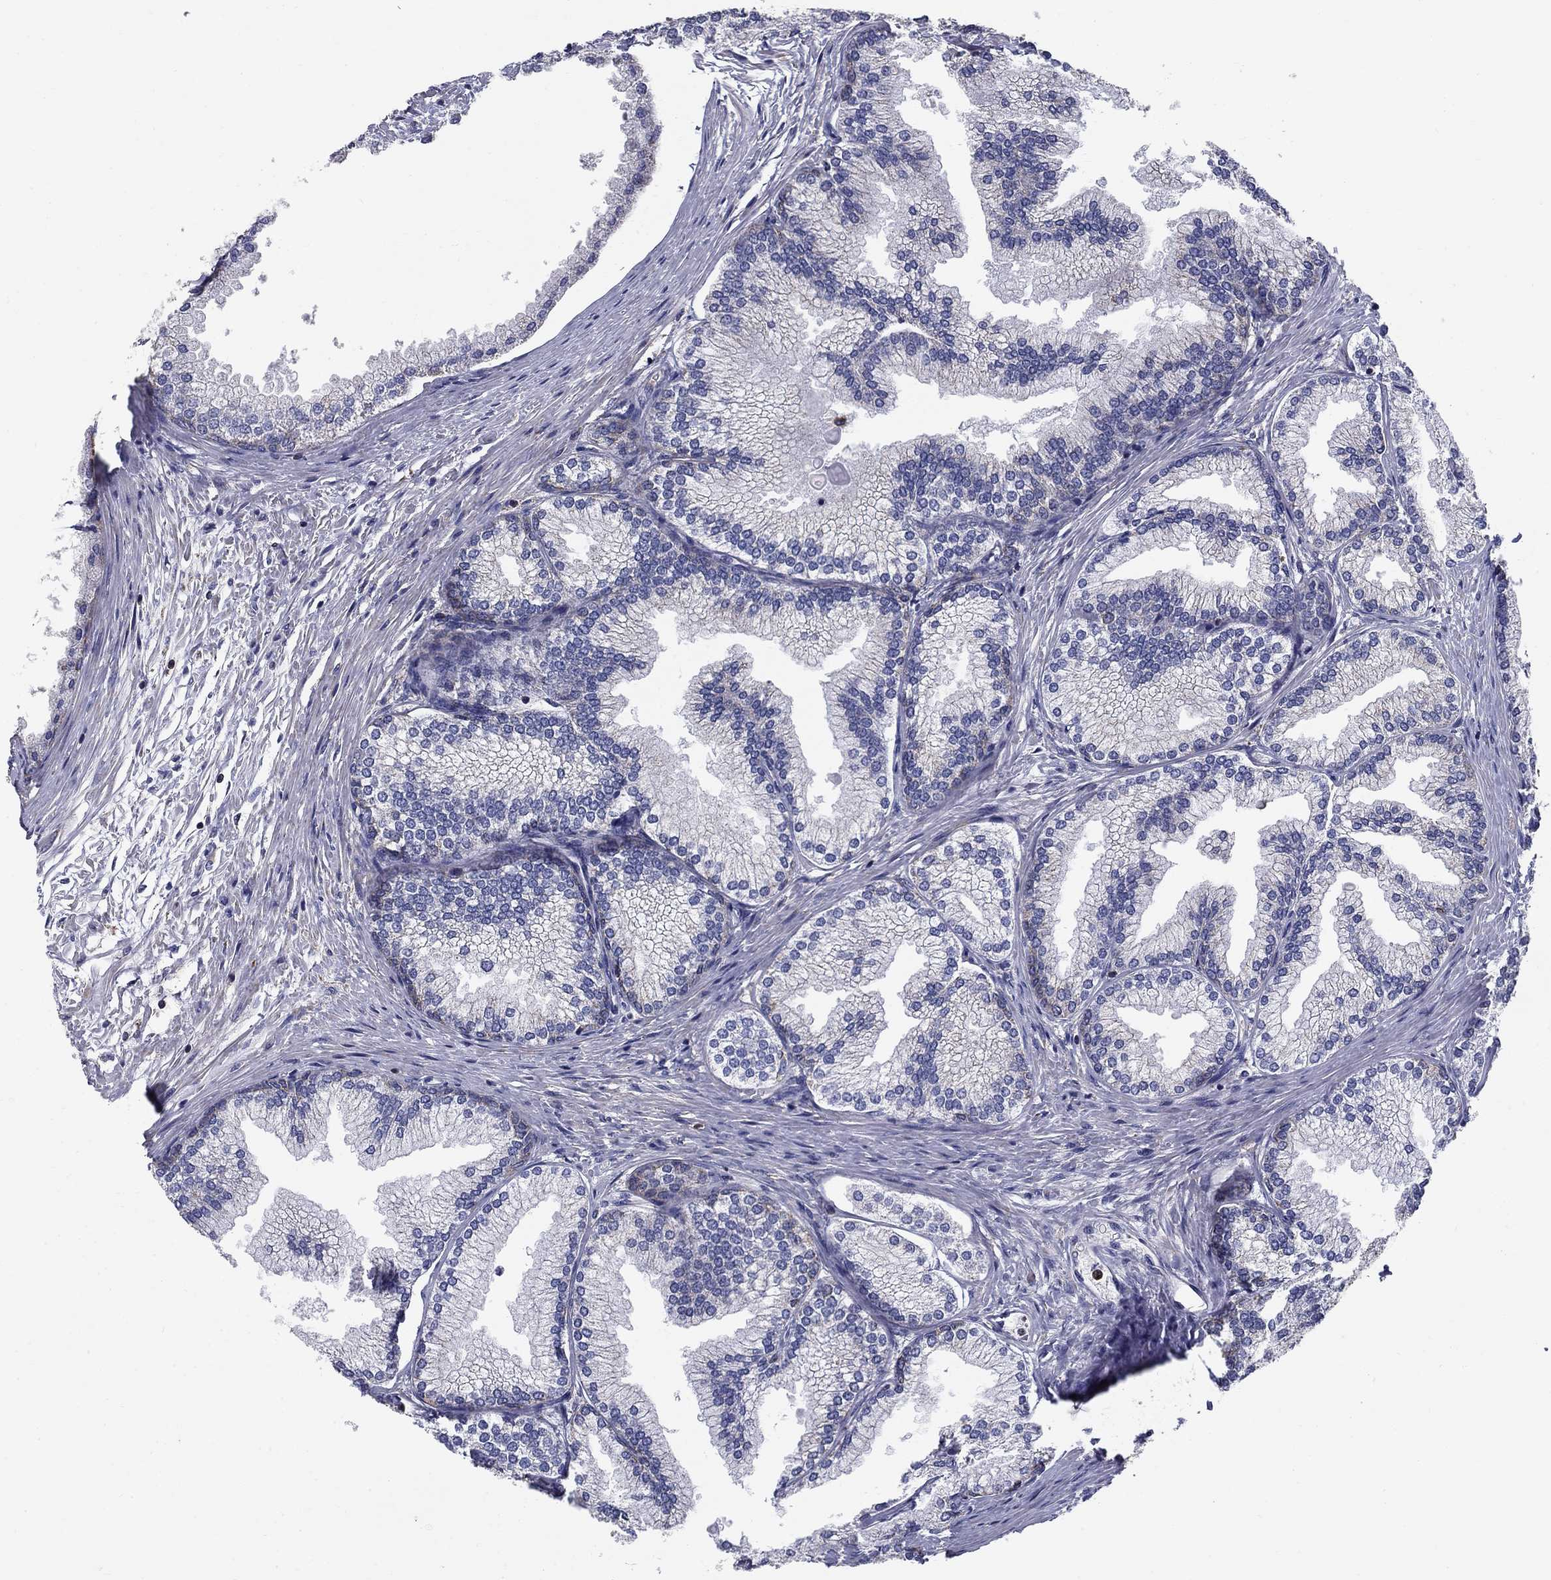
{"staining": {"intensity": "weak", "quantity": "25%-75%", "location": "cytoplasmic/membranous"}, "tissue": "prostate", "cell_type": "Glandular cells", "image_type": "normal", "snomed": [{"axis": "morphology", "description": "Normal tissue, NOS"}, {"axis": "topography", "description": "Prostate"}], "caption": "Prostate stained with a brown dye exhibits weak cytoplasmic/membranous positive staining in about 25%-75% of glandular cells.", "gene": "NME5", "patient": {"sex": "male", "age": 72}}